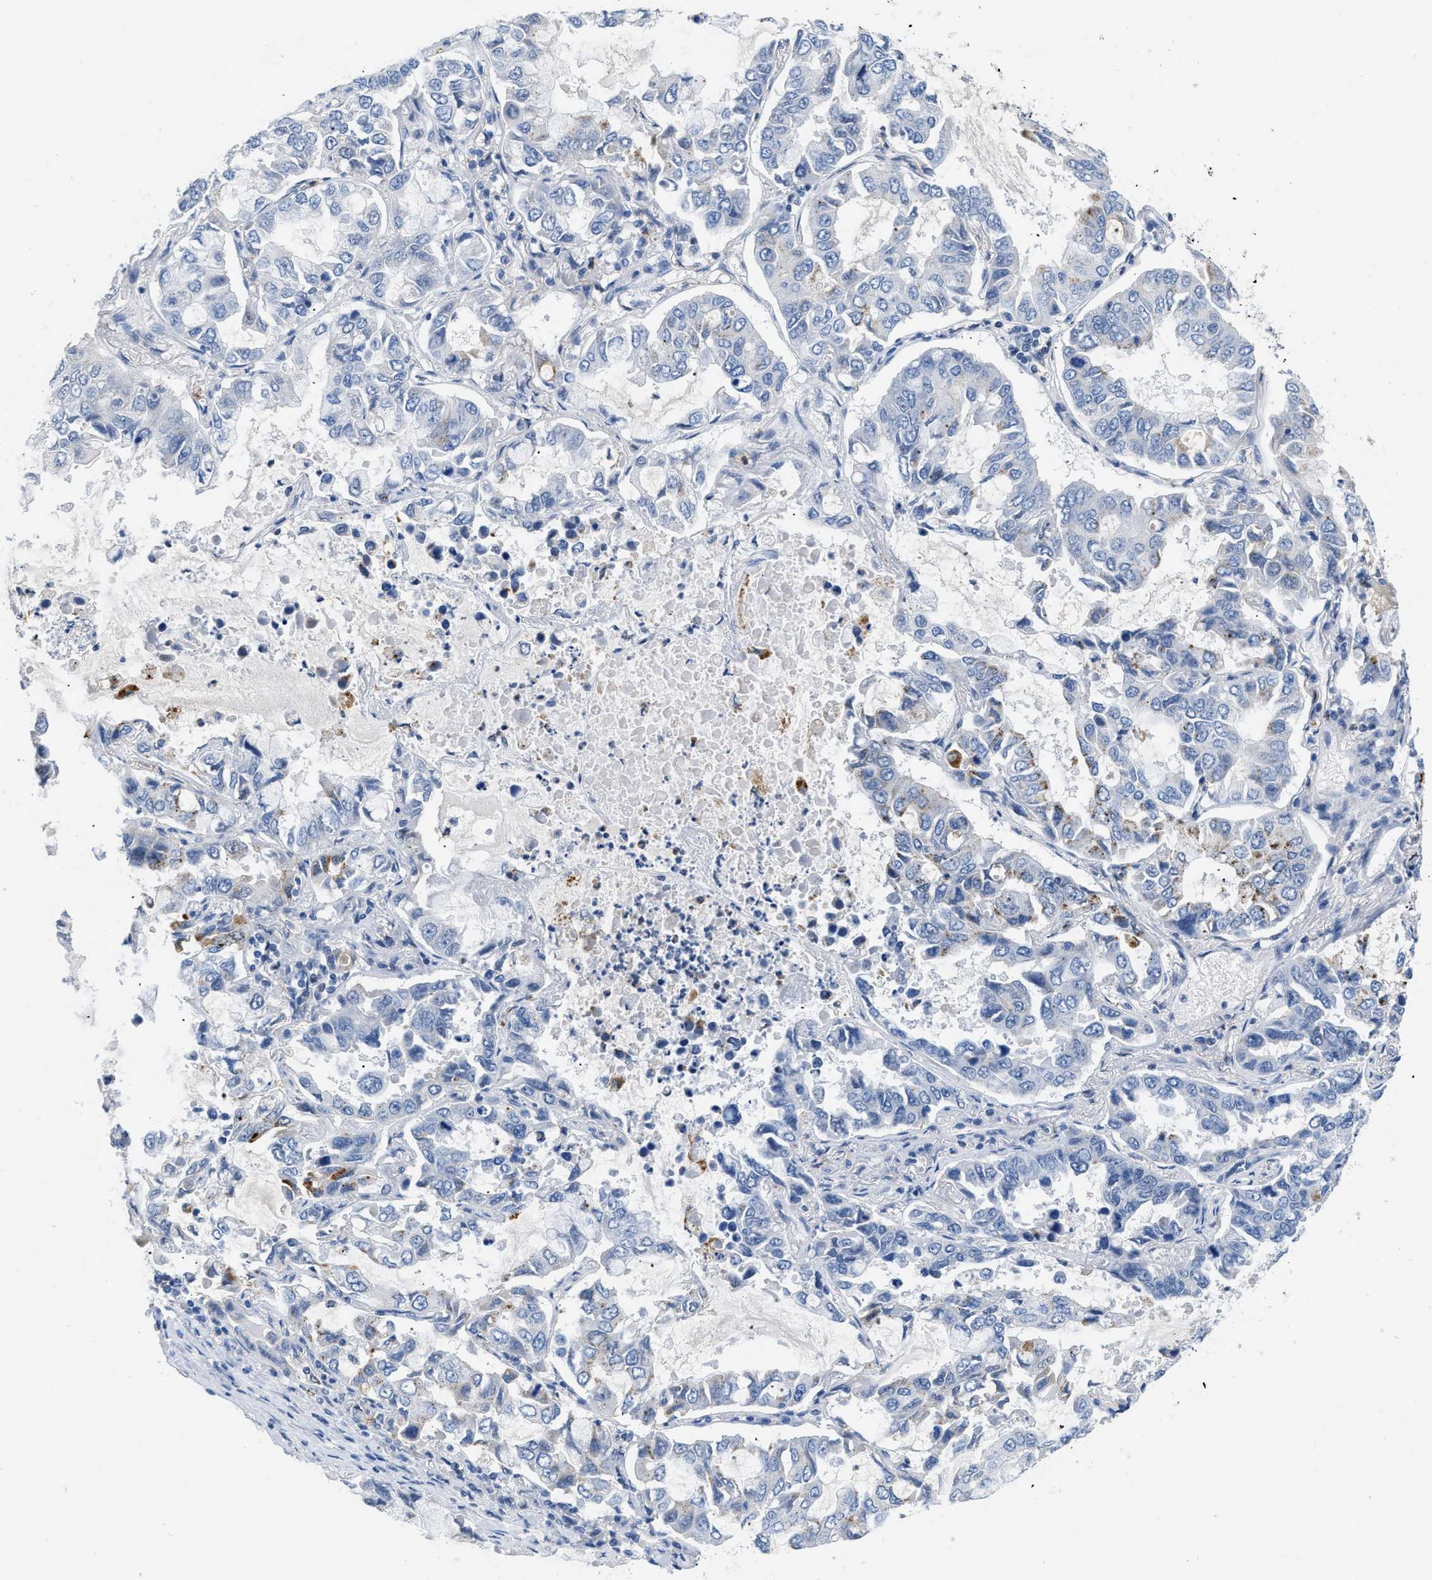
{"staining": {"intensity": "negative", "quantity": "none", "location": "none"}, "tissue": "lung cancer", "cell_type": "Tumor cells", "image_type": "cancer", "snomed": [{"axis": "morphology", "description": "Adenocarcinoma, NOS"}, {"axis": "topography", "description": "Lung"}], "caption": "Lung cancer (adenocarcinoma) was stained to show a protein in brown. There is no significant positivity in tumor cells.", "gene": "BOLL", "patient": {"sex": "male", "age": 64}}